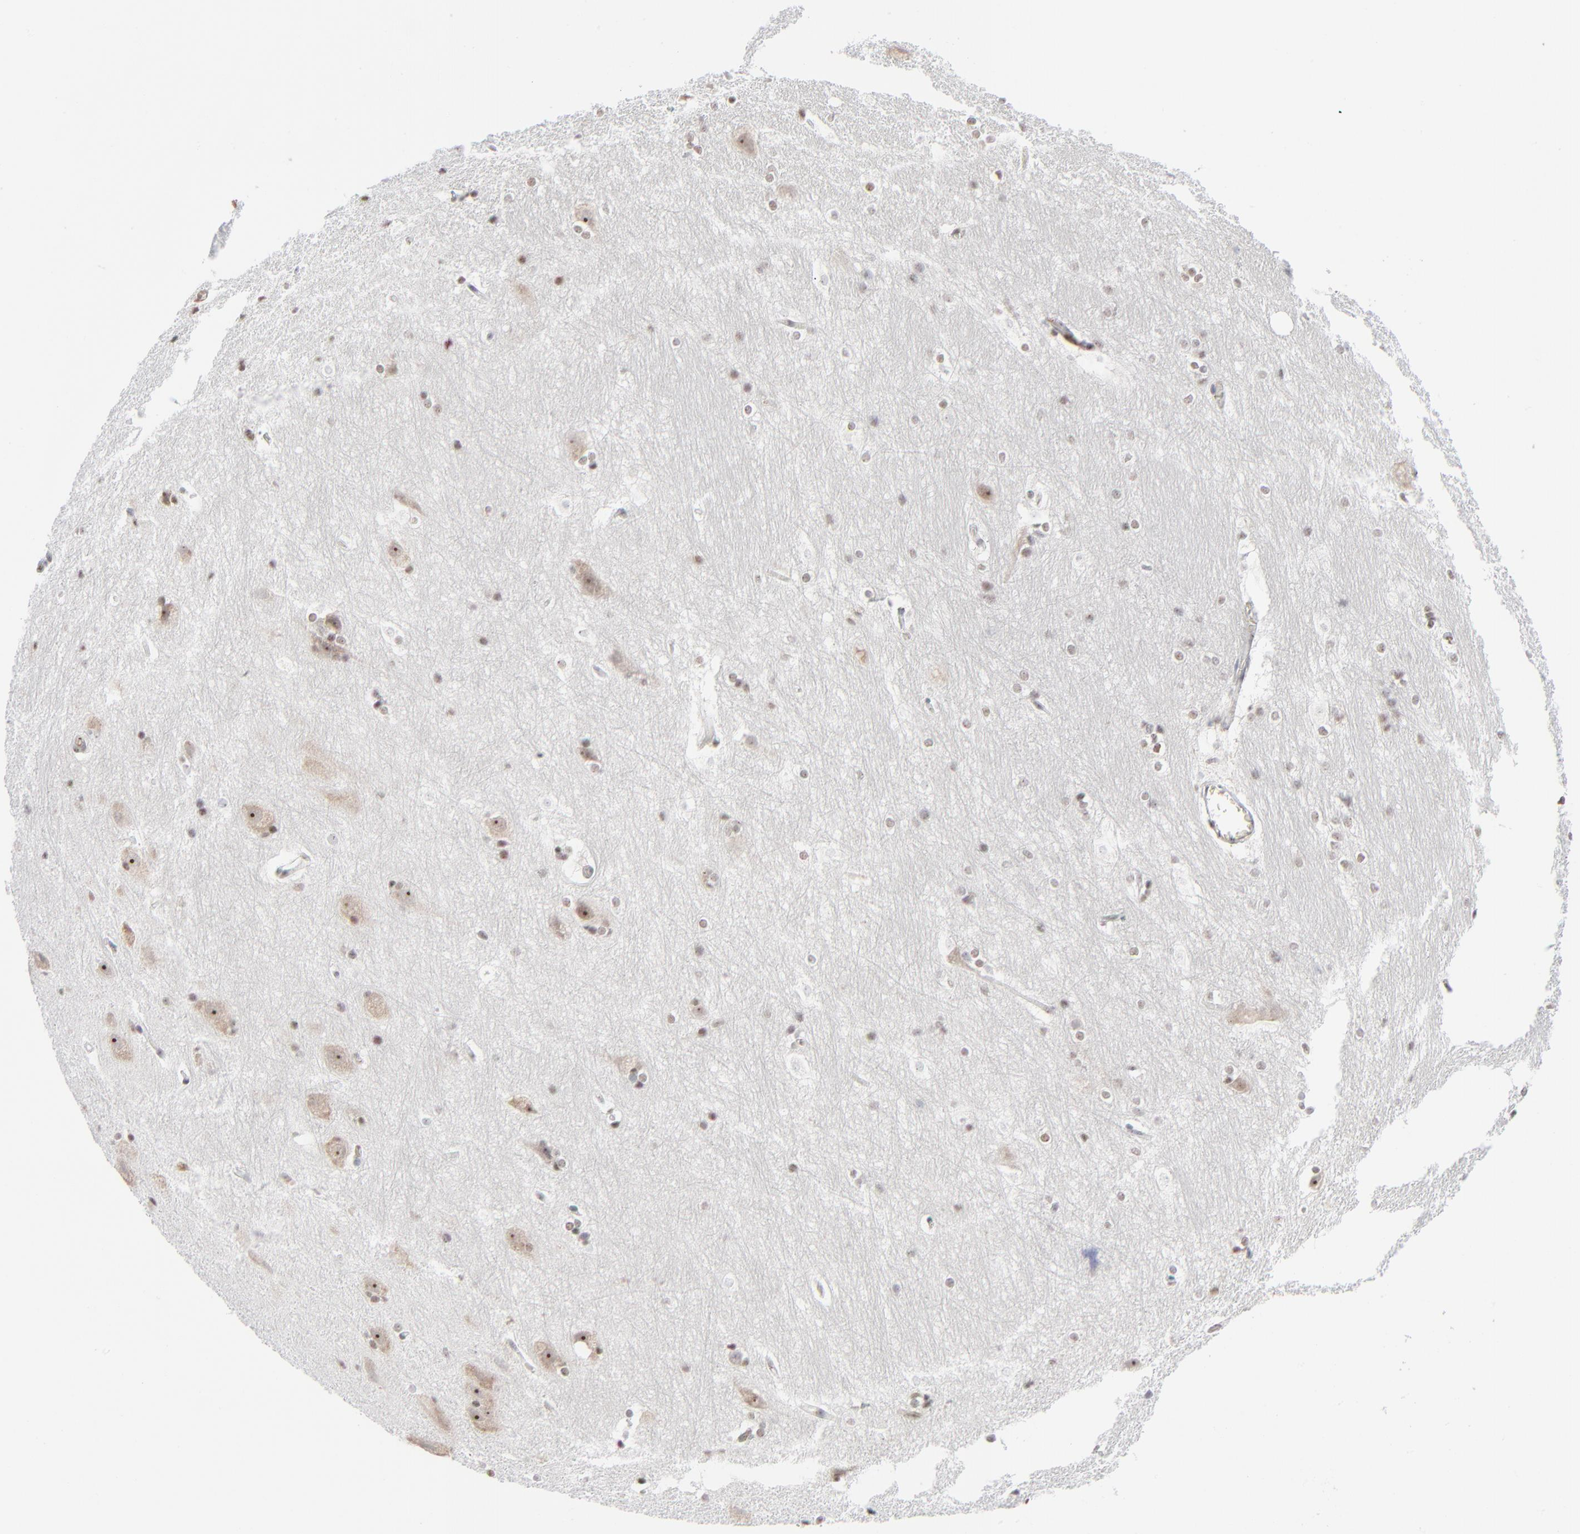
{"staining": {"intensity": "weak", "quantity": "25%-75%", "location": "nuclear"}, "tissue": "hippocampus", "cell_type": "Glial cells", "image_type": "normal", "snomed": [{"axis": "morphology", "description": "Normal tissue, NOS"}, {"axis": "topography", "description": "Hippocampus"}], "caption": "The image demonstrates immunohistochemical staining of normal hippocampus. There is weak nuclear staining is present in about 25%-75% of glial cells.", "gene": "MPHOSPH6", "patient": {"sex": "female", "age": 19}}